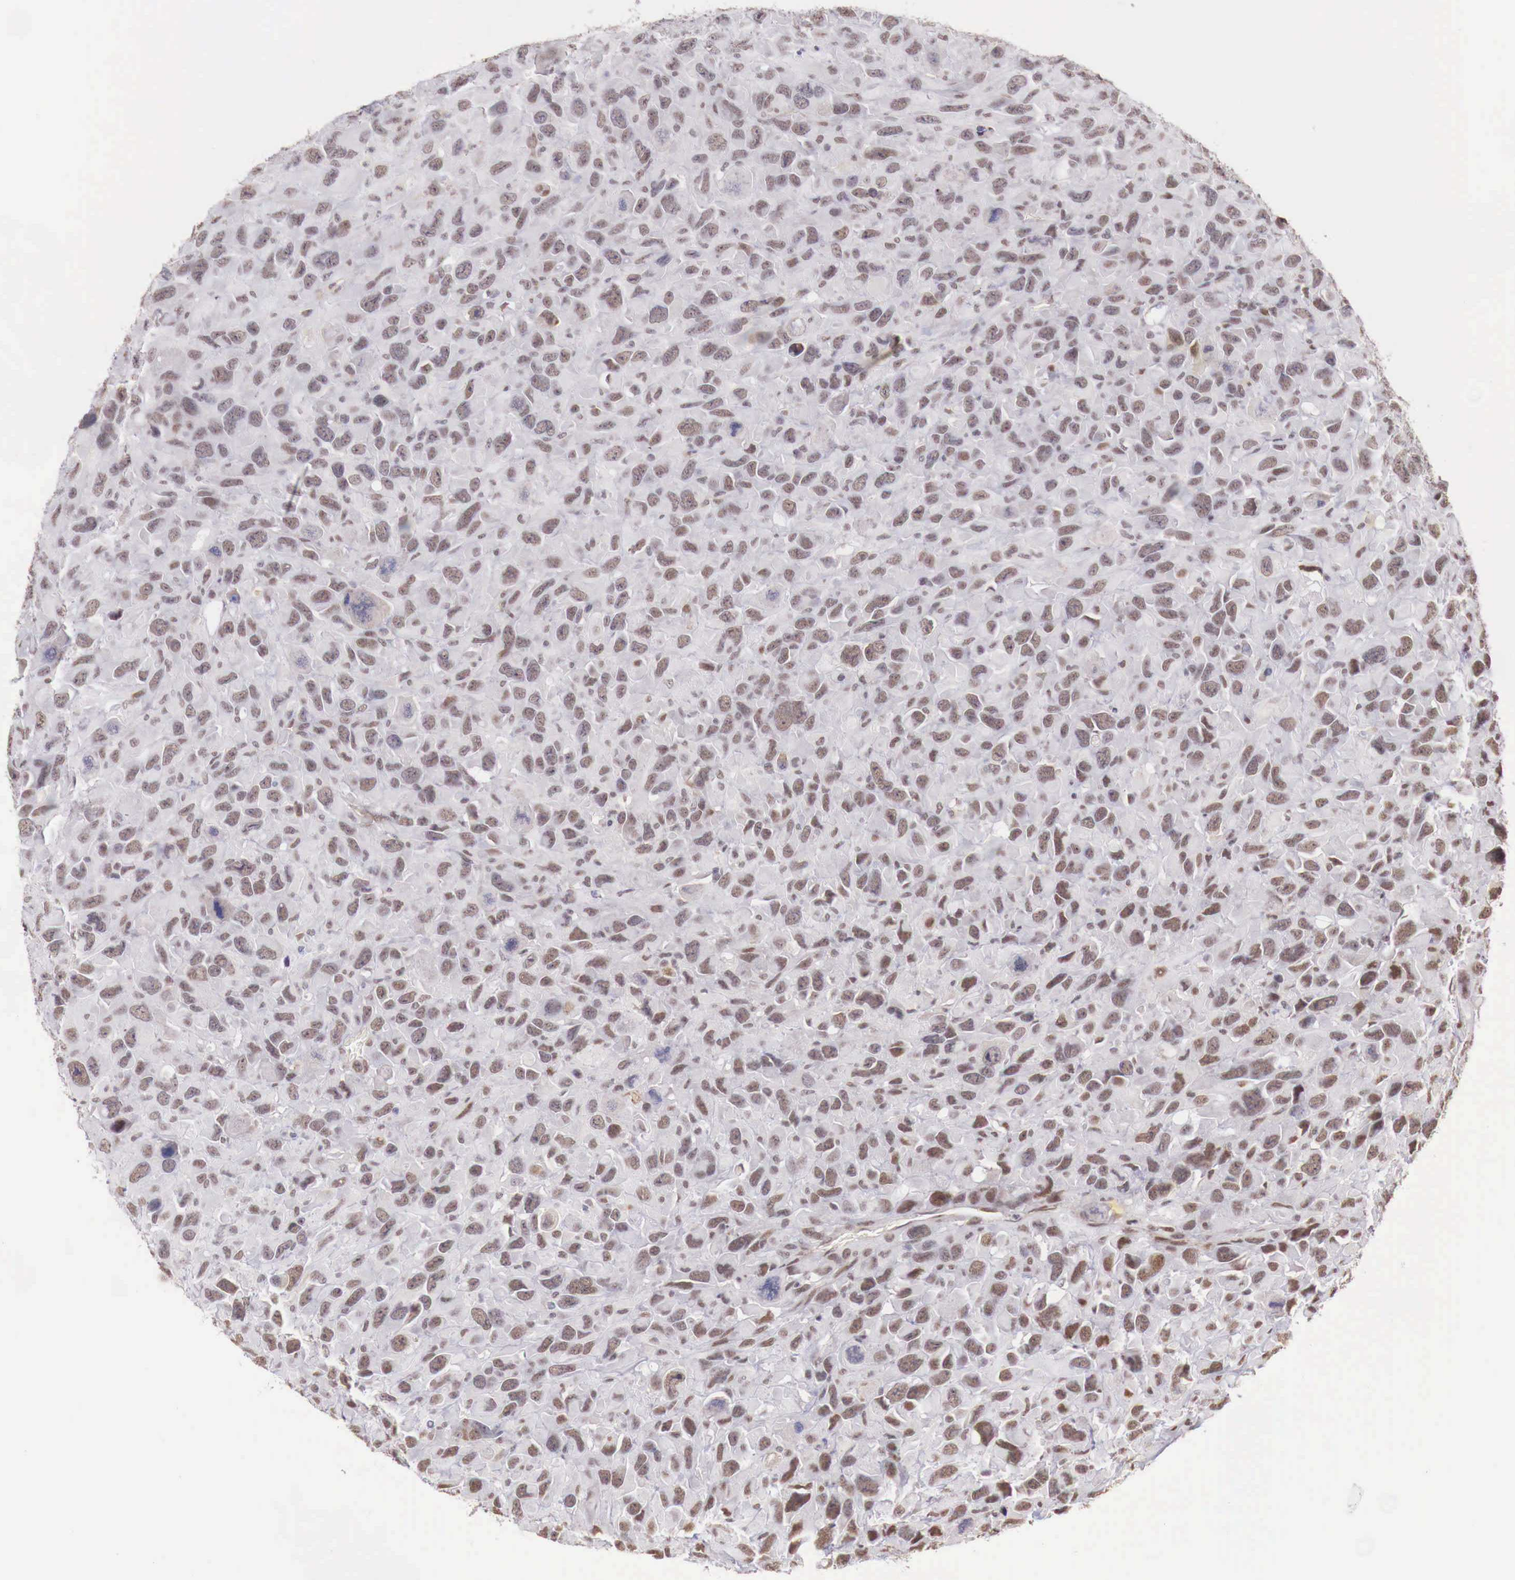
{"staining": {"intensity": "moderate", "quantity": ">75%", "location": "nuclear"}, "tissue": "renal cancer", "cell_type": "Tumor cells", "image_type": "cancer", "snomed": [{"axis": "morphology", "description": "Adenocarcinoma, NOS"}, {"axis": "topography", "description": "Kidney"}], "caption": "Protein staining shows moderate nuclear positivity in about >75% of tumor cells in renal cancer (adenocarcinoma). (DAB (3,3'-diaminobenzidine) IHC, brown staining for protein, blue staining for nuclei).", "gene": "FOXP2", "patient": {"sex": "male", "age": 79}}